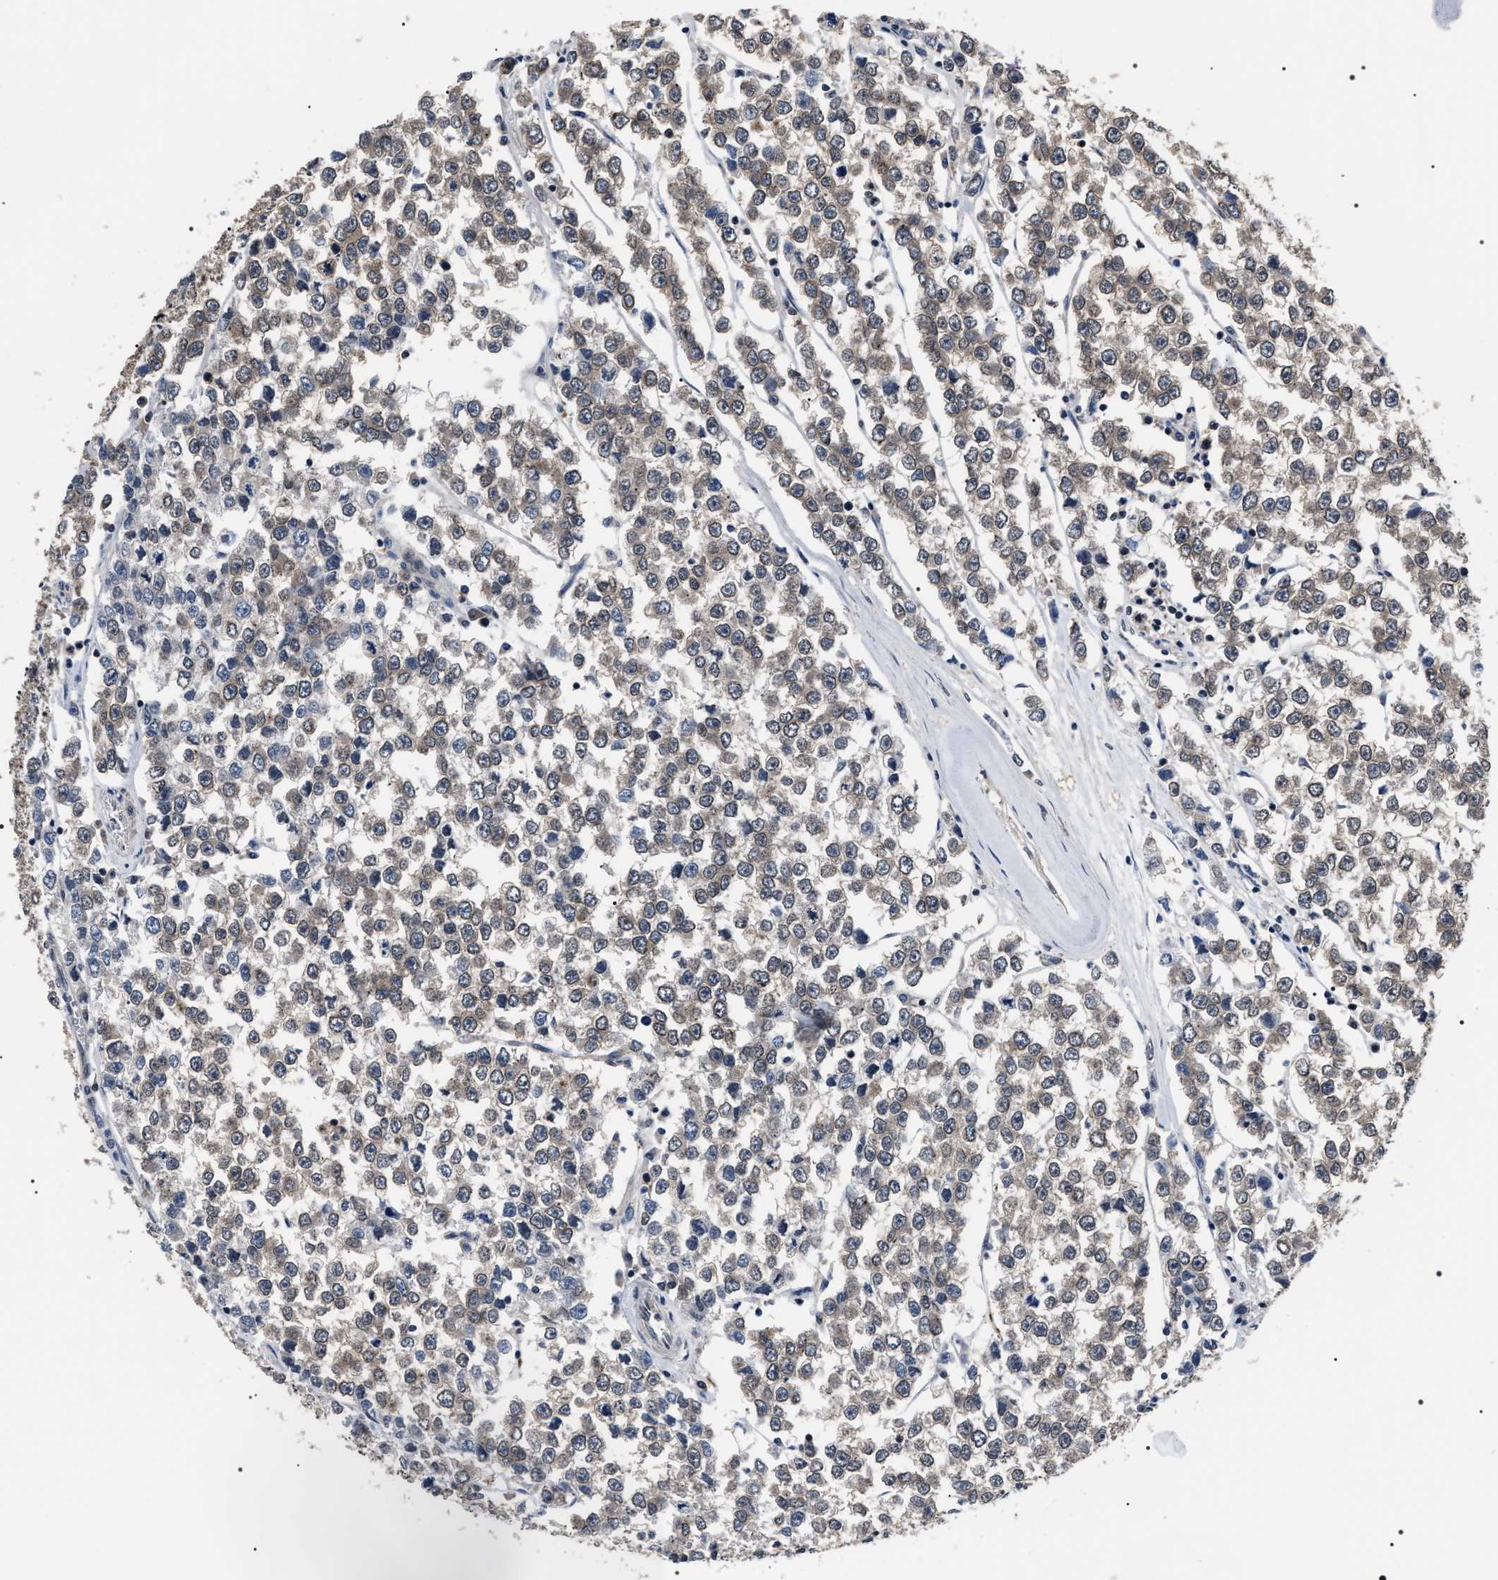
{"staining": {"intensity": "weak", "quantity": "<25%", "location": "cytoplasmic/membranous"}, "tissue": "testis cancer", "cell_type": "Tumor cells", "image_type": "cancer", "snomed": [{"axis": "morphology", "description": "Seminoma, NOS"}, {"axis": "morphology", "description": "Carcinoma, Embryonal, NOS"}, {"axis": "topography", "description": "Testis"}], "caption": "The photomicrograph demonstrates no significant positivity in tumor cells of embryonal carcinoma (testis).", "gene": "SIPA1", "patient": {"sex": "male", "age": 52}}